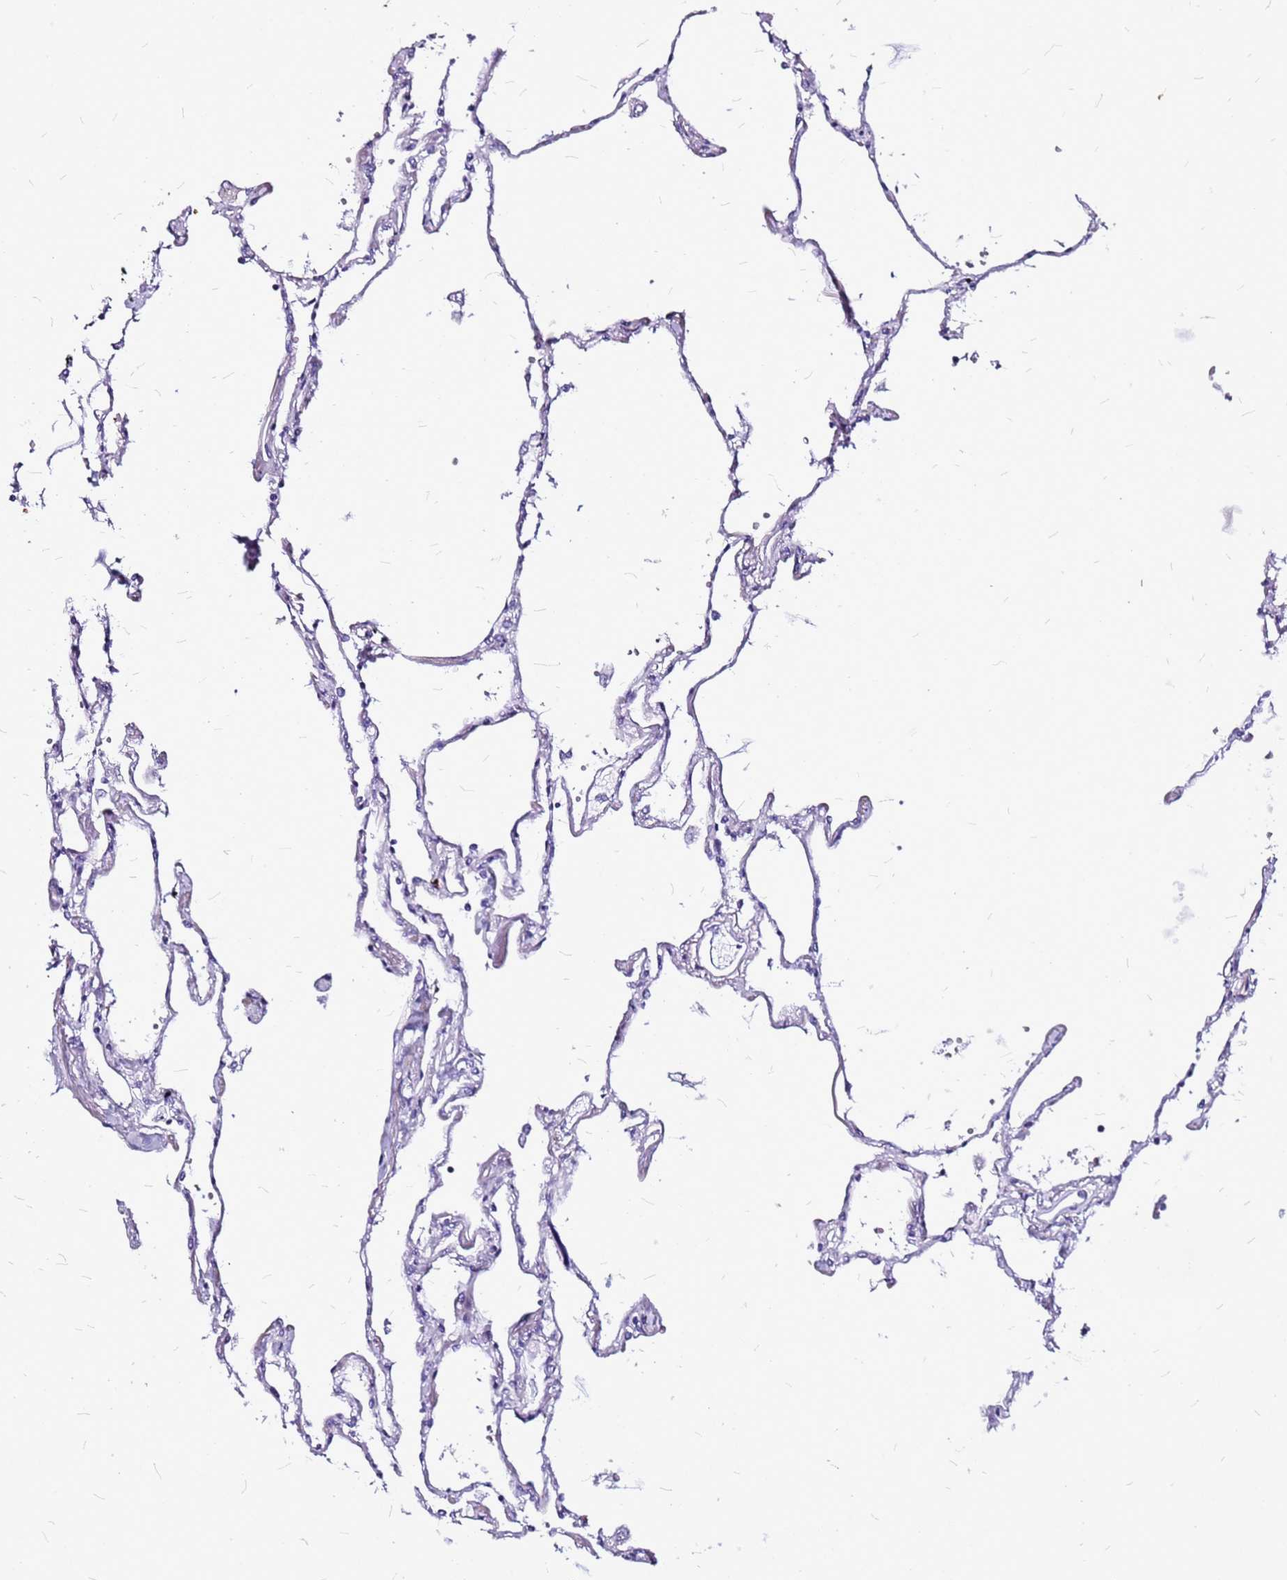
{"staining": {"intensity": "negative", "quantity": "none", "location": "none"}, "tissue": "lung", "cell_type": "Alveolar cells", "image_type": "normal", "snomed": [{"axis": "morphology", "description": "Normal tissue, NOS"}, {"axis": "topography", "description": "Lung"}], "caption": "Immunohistochemical staining of normal lung reveals no significant staining in alveolar cells. Nuclei are stained in blue.", "gene": "CASD1", "patient": {"sex": "female", "age": 67}}